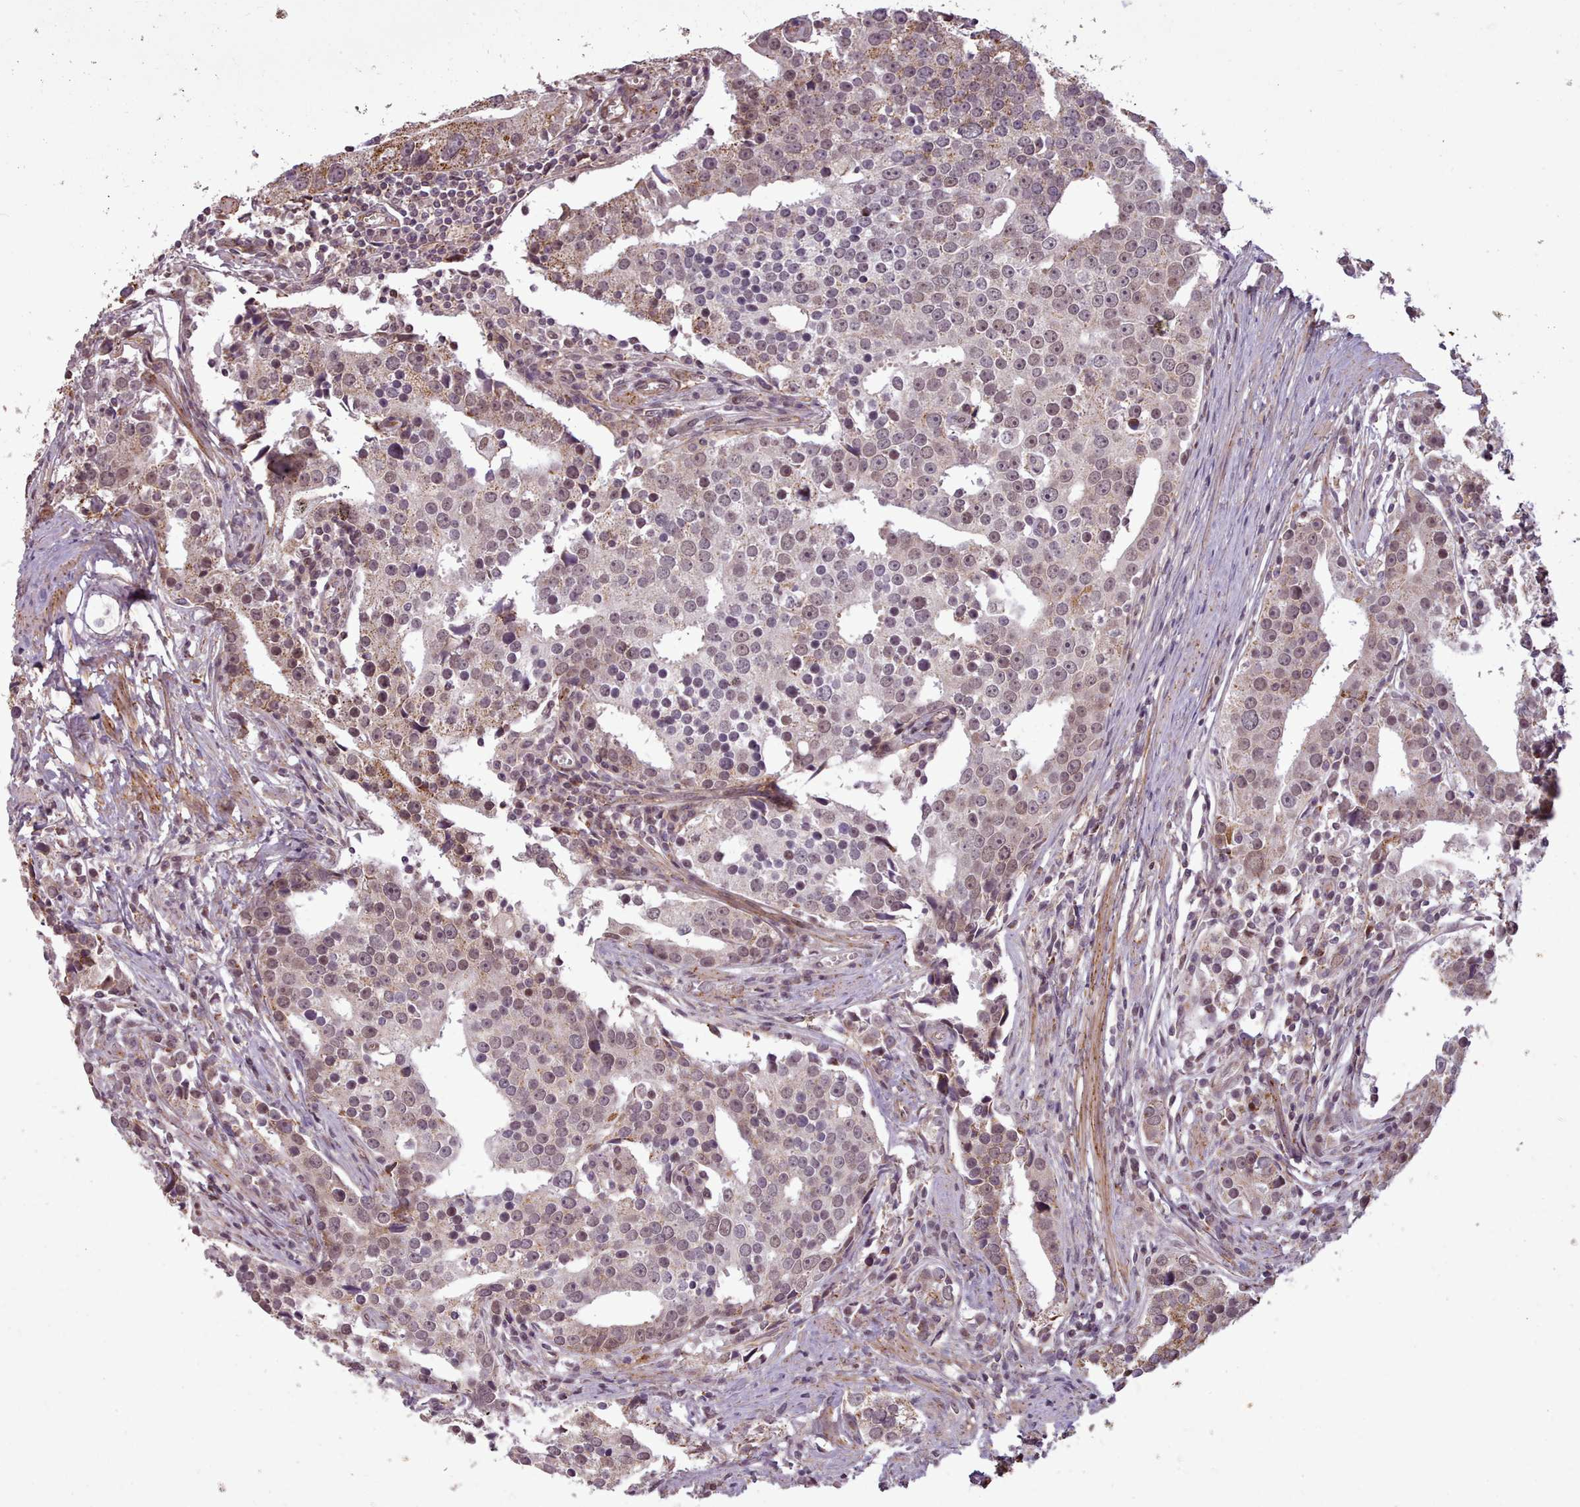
{"staining": {"intensity": "weak", "quantity": "25%-75%", "location": "cytoplasmic/membranous,nuclear"}, "tissue": "prostate cancer", "cell_type": "Tumor cells", "image_type": "cancer", "snomed": [{"axis": "morphology", "description": "Adenocarcinoma, High grade"}, {"axis": "topography", "description": "Prostate"}], "caption": "This histopathology image displays immunohistochemistry (IHC) staining of human prostate high-grade adenocarcinoma, with low weak cytoplasmic/membranous and nuclear staining in about 25%-75% of tumor cells.", "gene": "ZMYM4", "patient": {"sex": "male", "age": 71}}